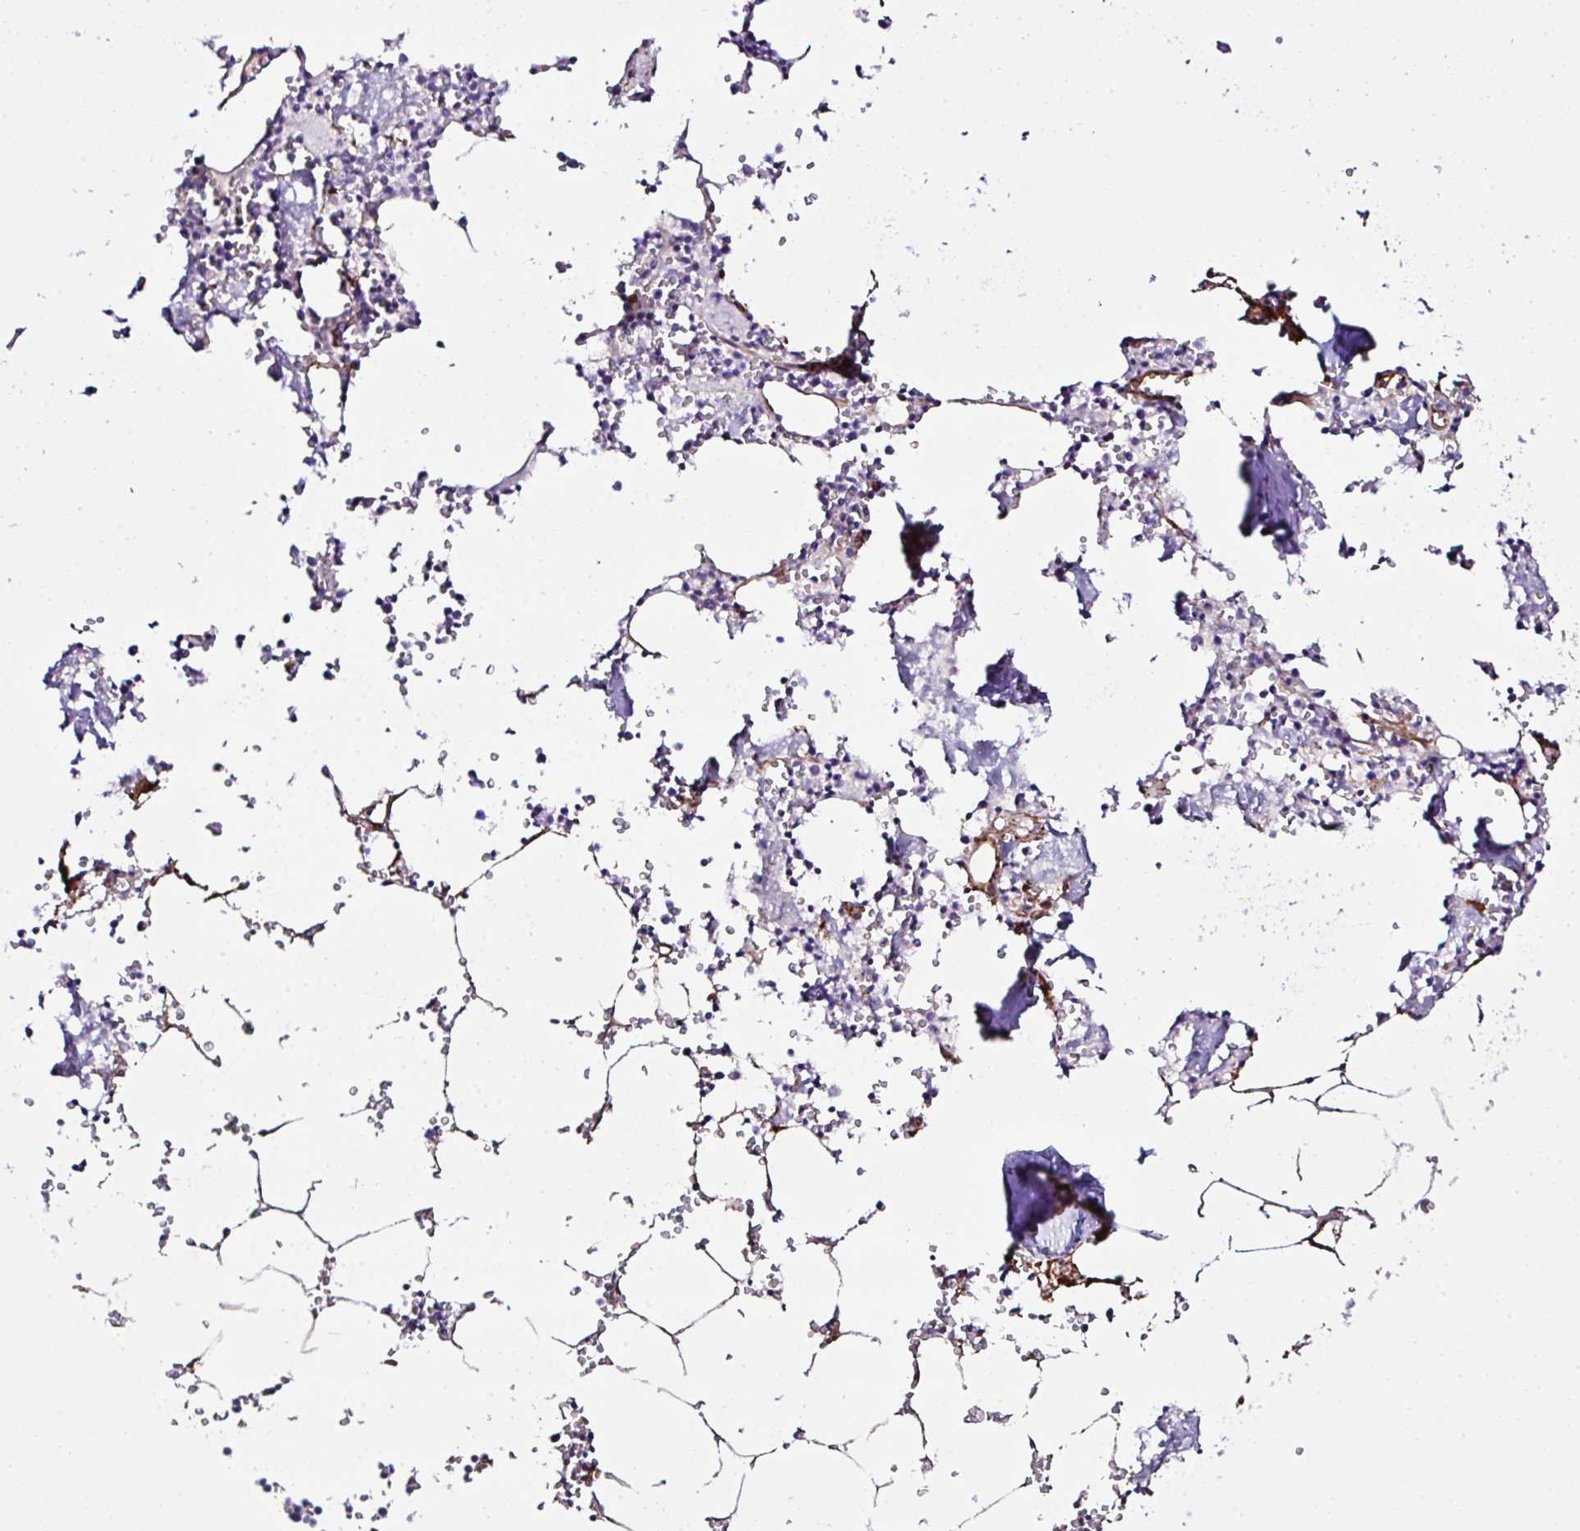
{"staining": {"intensity": "negative", "quantity": "none", "location": "none"}, "tissue": "bone marrow", "cell_type": "Hematopoietic cells", "image_type": "normal", "snomed": [{"axis": "morphology", "description": "Normal tissue, NOS"}, {"axis": "topography", "description": "Bone marrow"}], "caption": "High power microscopy photomicrograph of an immunohistochemistry micrograph of benign bone marrow, revealing no significant positivity in hematopoietic cells.", "gene": "FBXO34", "patient": {"sex": "male", "age": 54}}